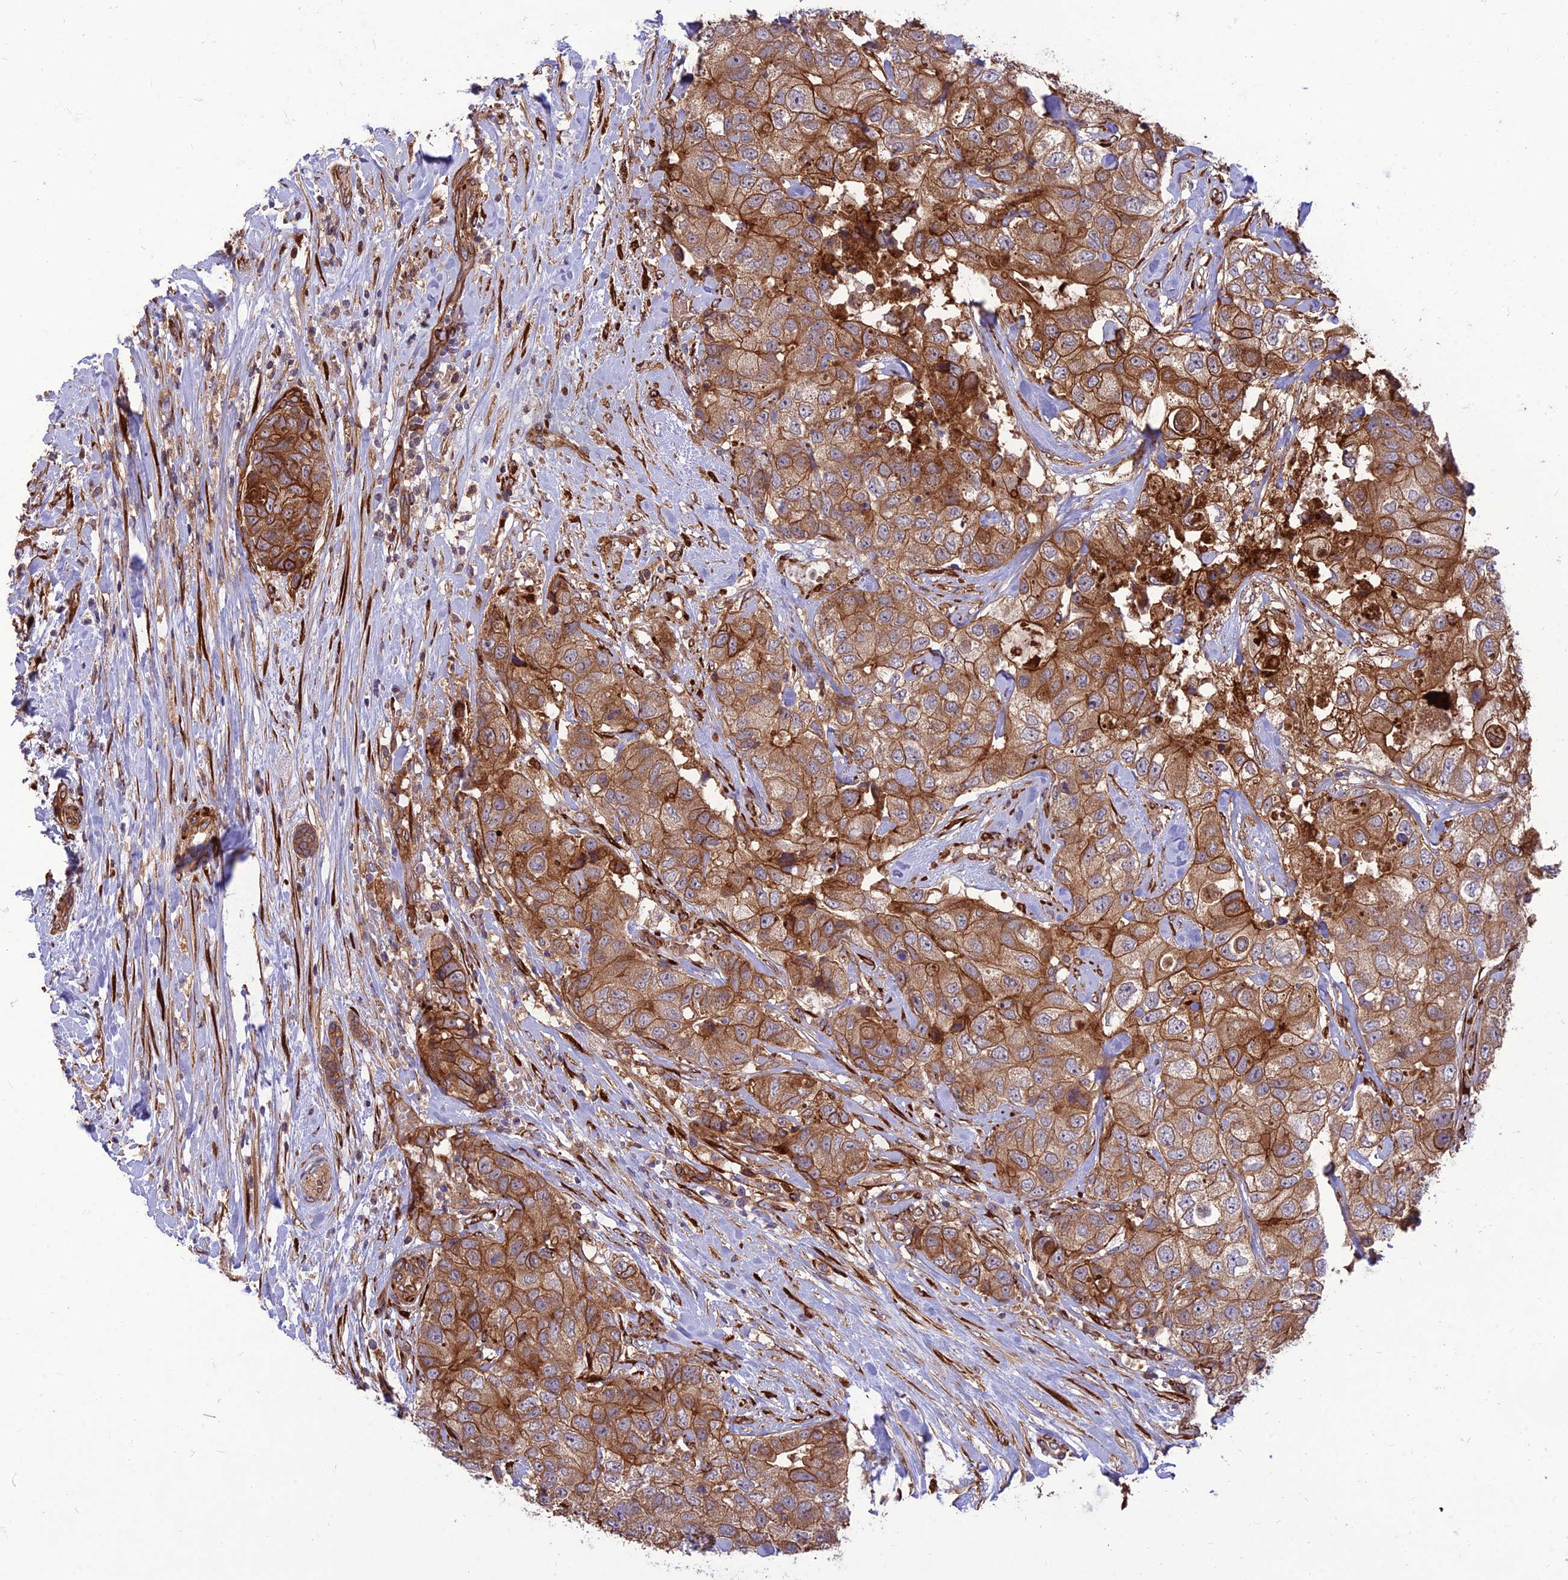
{"staining": {"intensity": "strong", "quantity": ">75%", "location": "cytoplasmic/membranous"}, "tissue": "breast cancer", "cell_type": "Tumor cells", "image_type": "cancer", "snomed": [{"axis": "morphology", "description": "Duct carcinoma"}, {"axis": "topography", "description": "Breast"}], "caption": "Human breast invasive ductal carcinoma stained for a protein (brown) reveals strong cytoplasmic/membranous positive positivity in about >75% of tumor cells.", "gene": "CRTAP", "patient": {"sex": "female", "age": 62}}